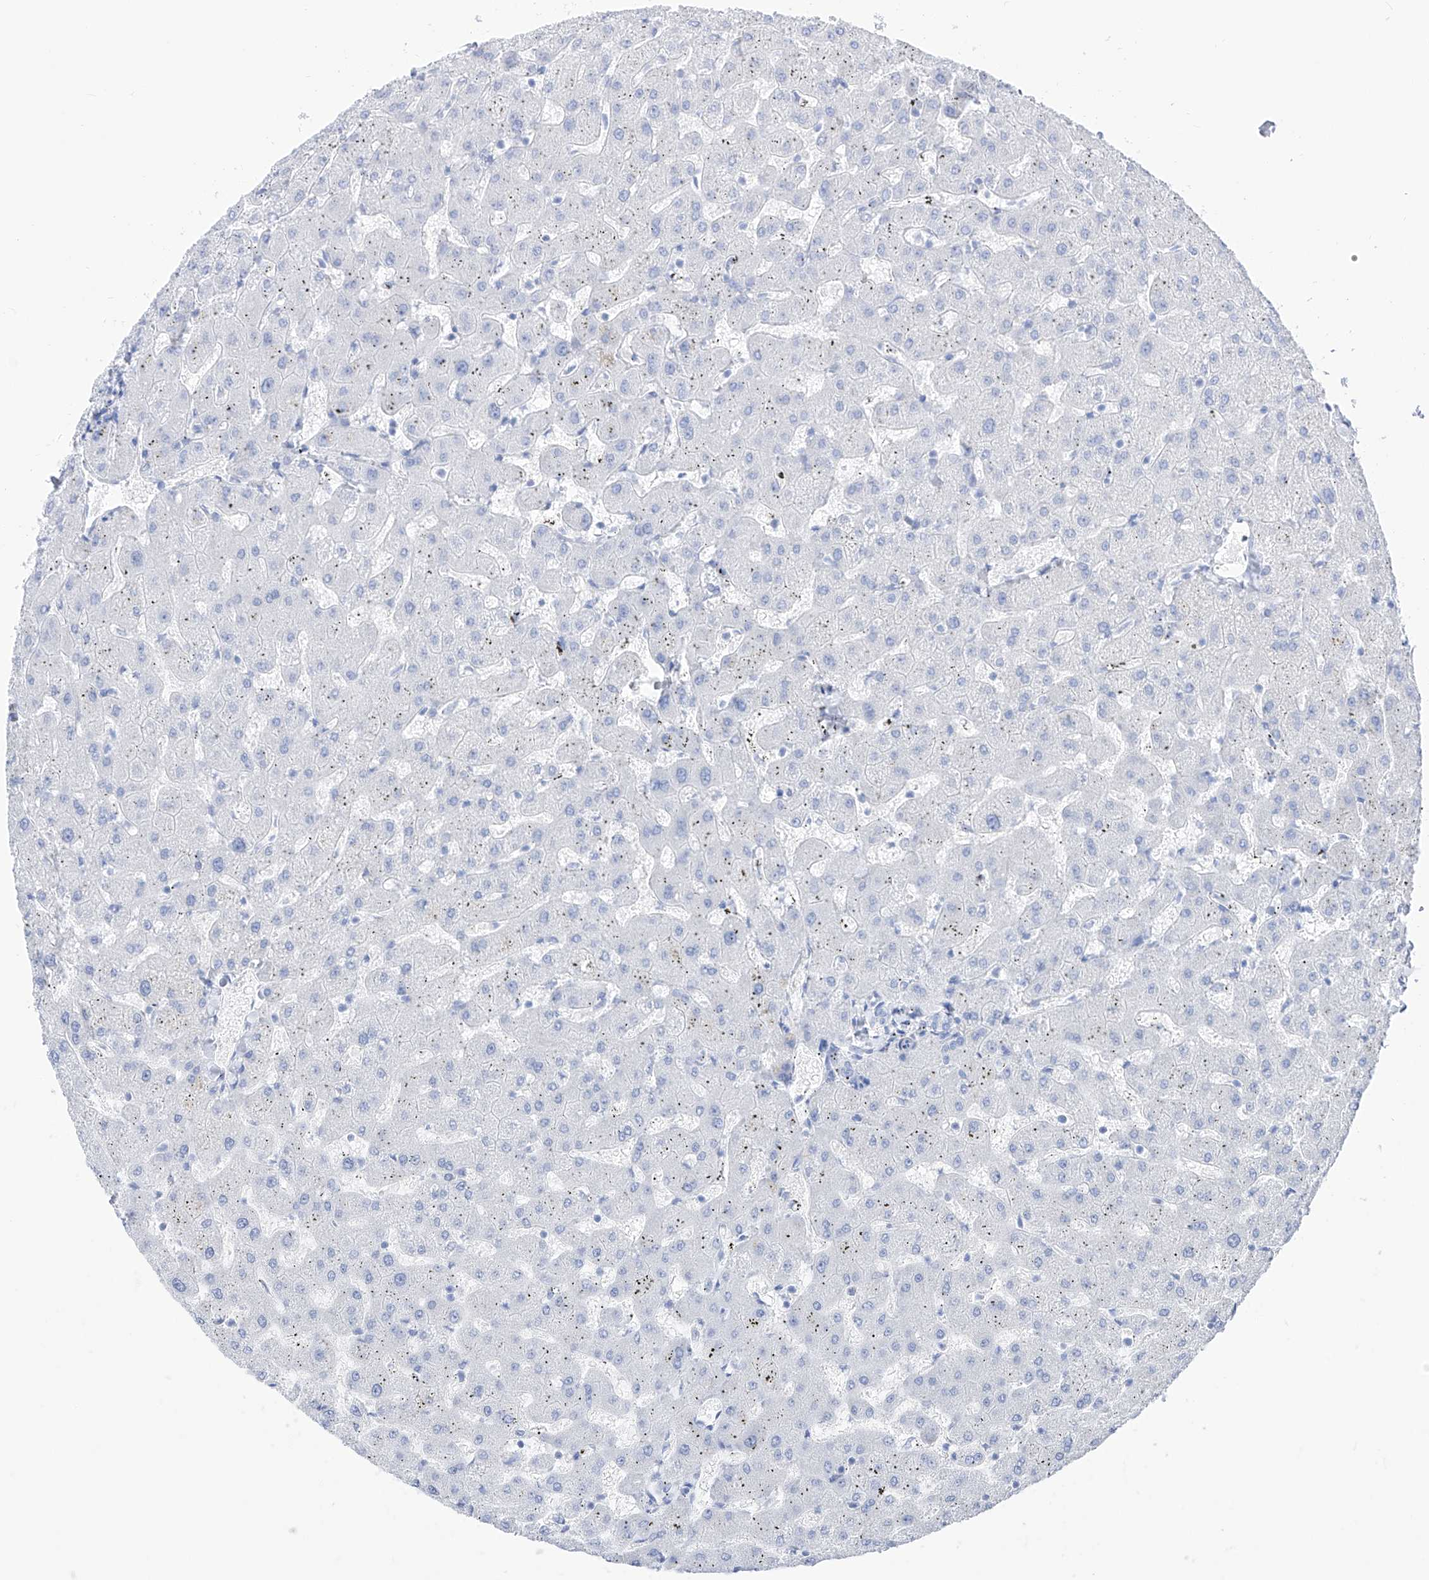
{"staining": {"intensity": "negative", "quantity": "none", "location": "none"}, "tissue": "liver", "cell_type": "Cholangiocytes", "image_type": "normal", "snomed": [{"axis": "morphology", "description": "Normal tissue, NOS"}, {"axis": "topography", "description": "Liver"}], "caption": "Immunohistochemistry micrograph of benign human liver stained for a protein (brown), which exhibits no staining in cholangiocytes.", "gene": "TRPC7", "patient": {"sex": "female", "age": 63}}